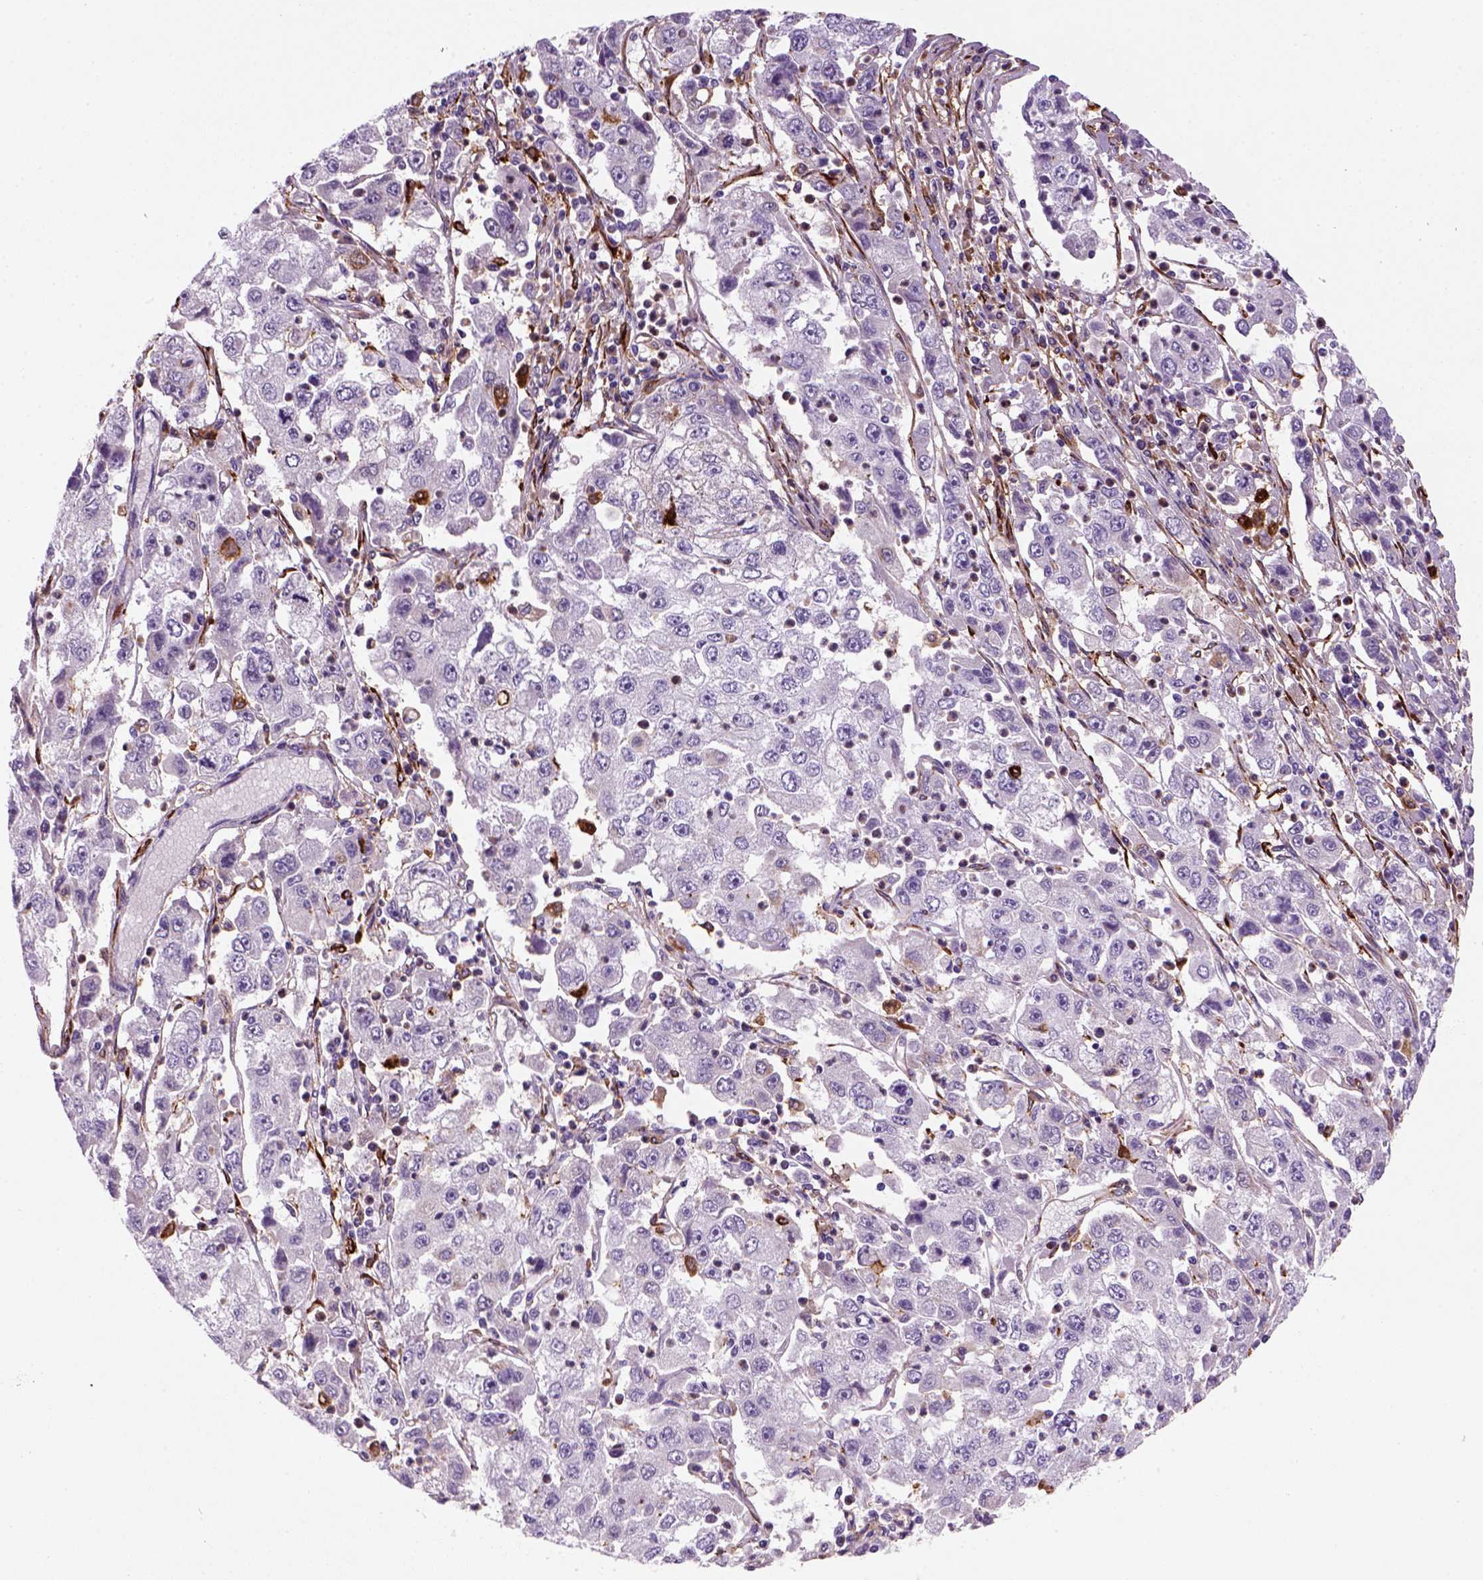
{"staining": {"intensity": "negative", "quantity": "none", "location": "none"}, "tissue": "cervical cancer", "cell_type": "Tumor cells", "image_type": "cancer", "snomed": [{"axis": "morphology", "description": "Squamous cell carcinoma, NOS"}, {"axis": "topography", "description": "Cervix"}], "caption": "Tumor cells show no significant protein staining in cervical cancer (squamous cell carcinoma).", "gene": "MARCKS", "patient": {"sex": "female", "age": 36}}